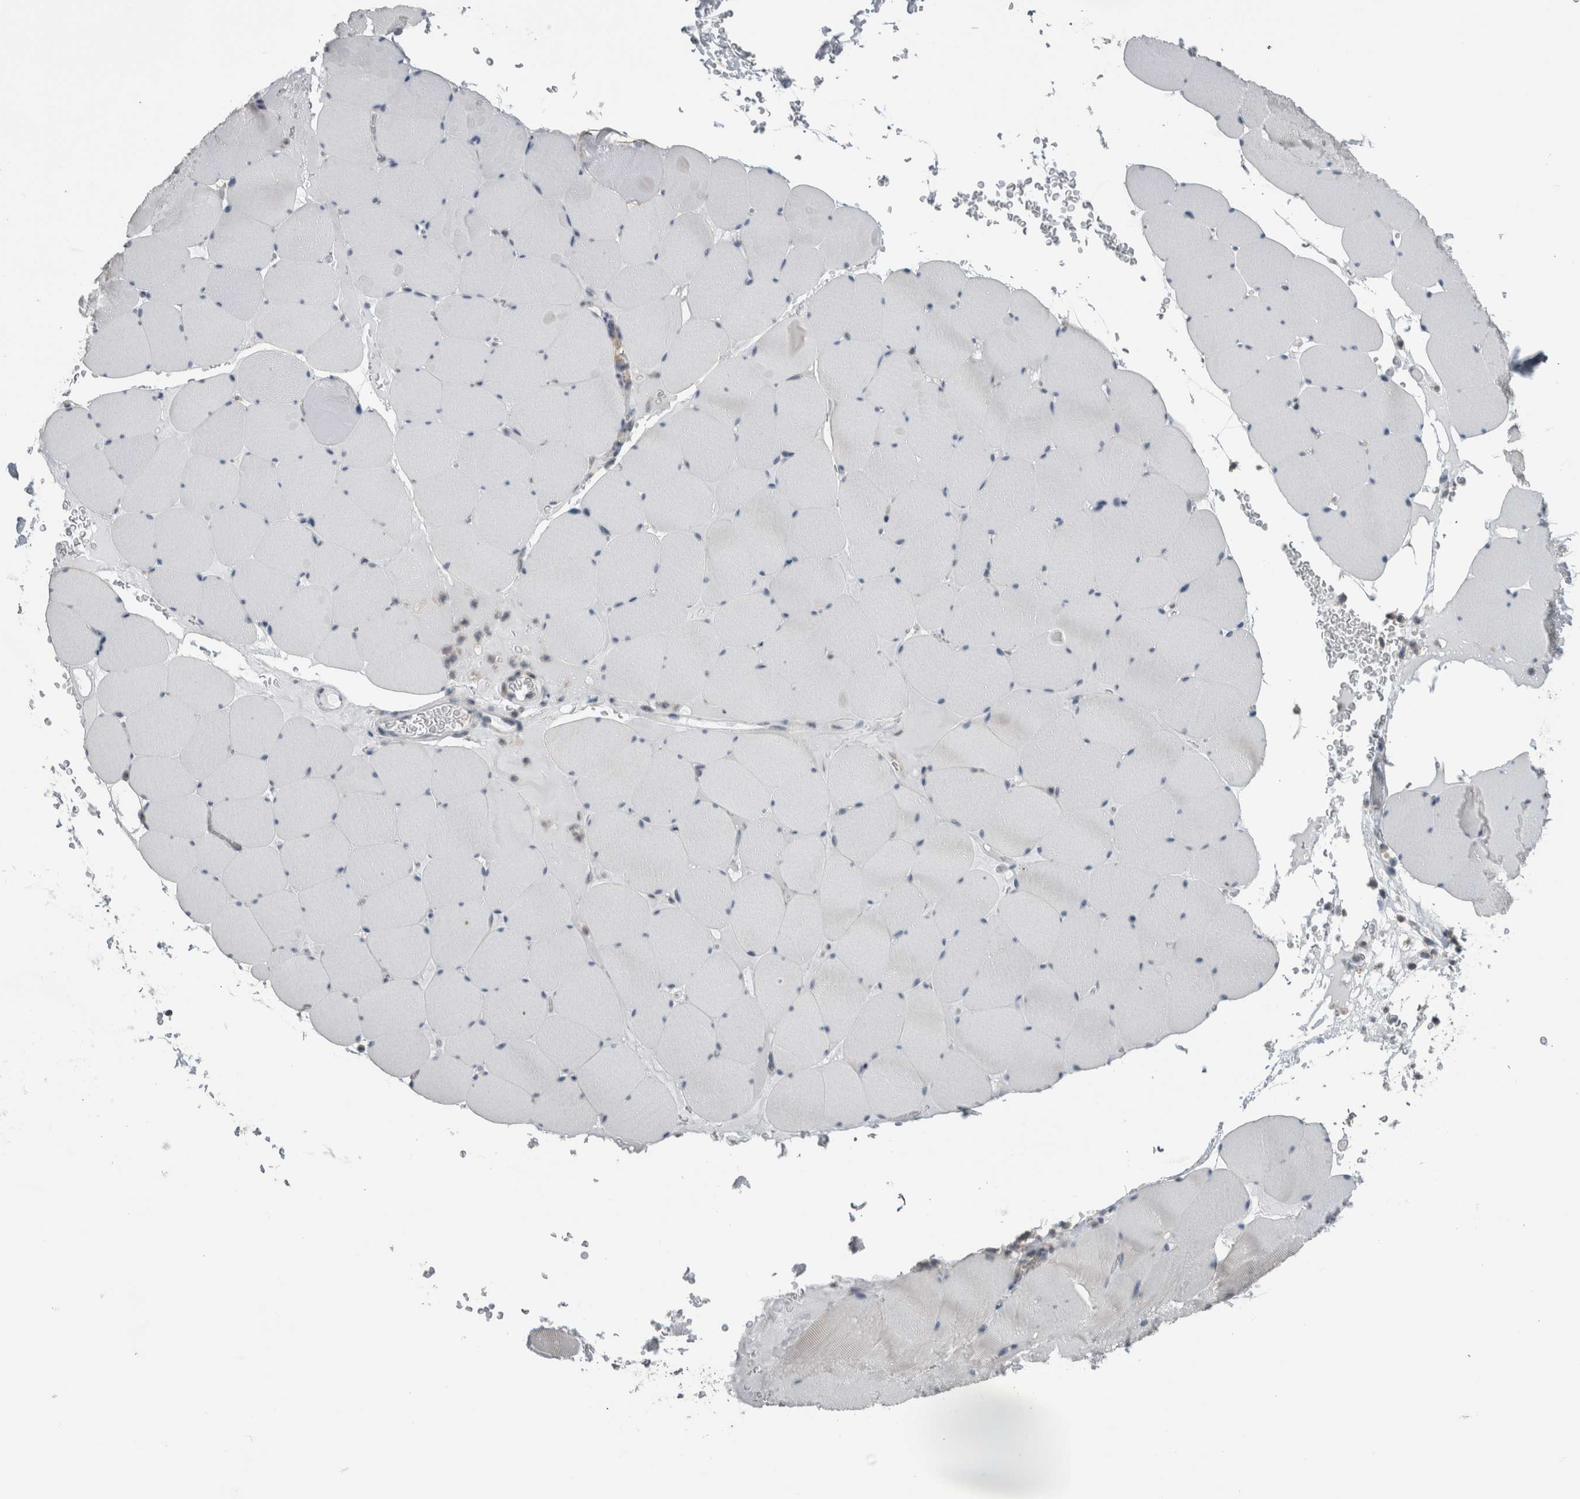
{"staining": {"intensity": "negative", "quantity": "none", "location": "none"}, "tissue": "skeletal muscle", "cell_type": "Myocytes", "image_type": "normal", "snomed": [{"axis": "morphology", "description": "Normal tissue, NOS"}, {"axis": "topography", "description": "Skeletal muscle"}], "caption": "Human skeletal muscle stained for a protein using immunohistochemistry (IHC) displays no positivity in myocytes.", "gene": "ACSF2", "patient": {"sex": "male", "age": 62}}